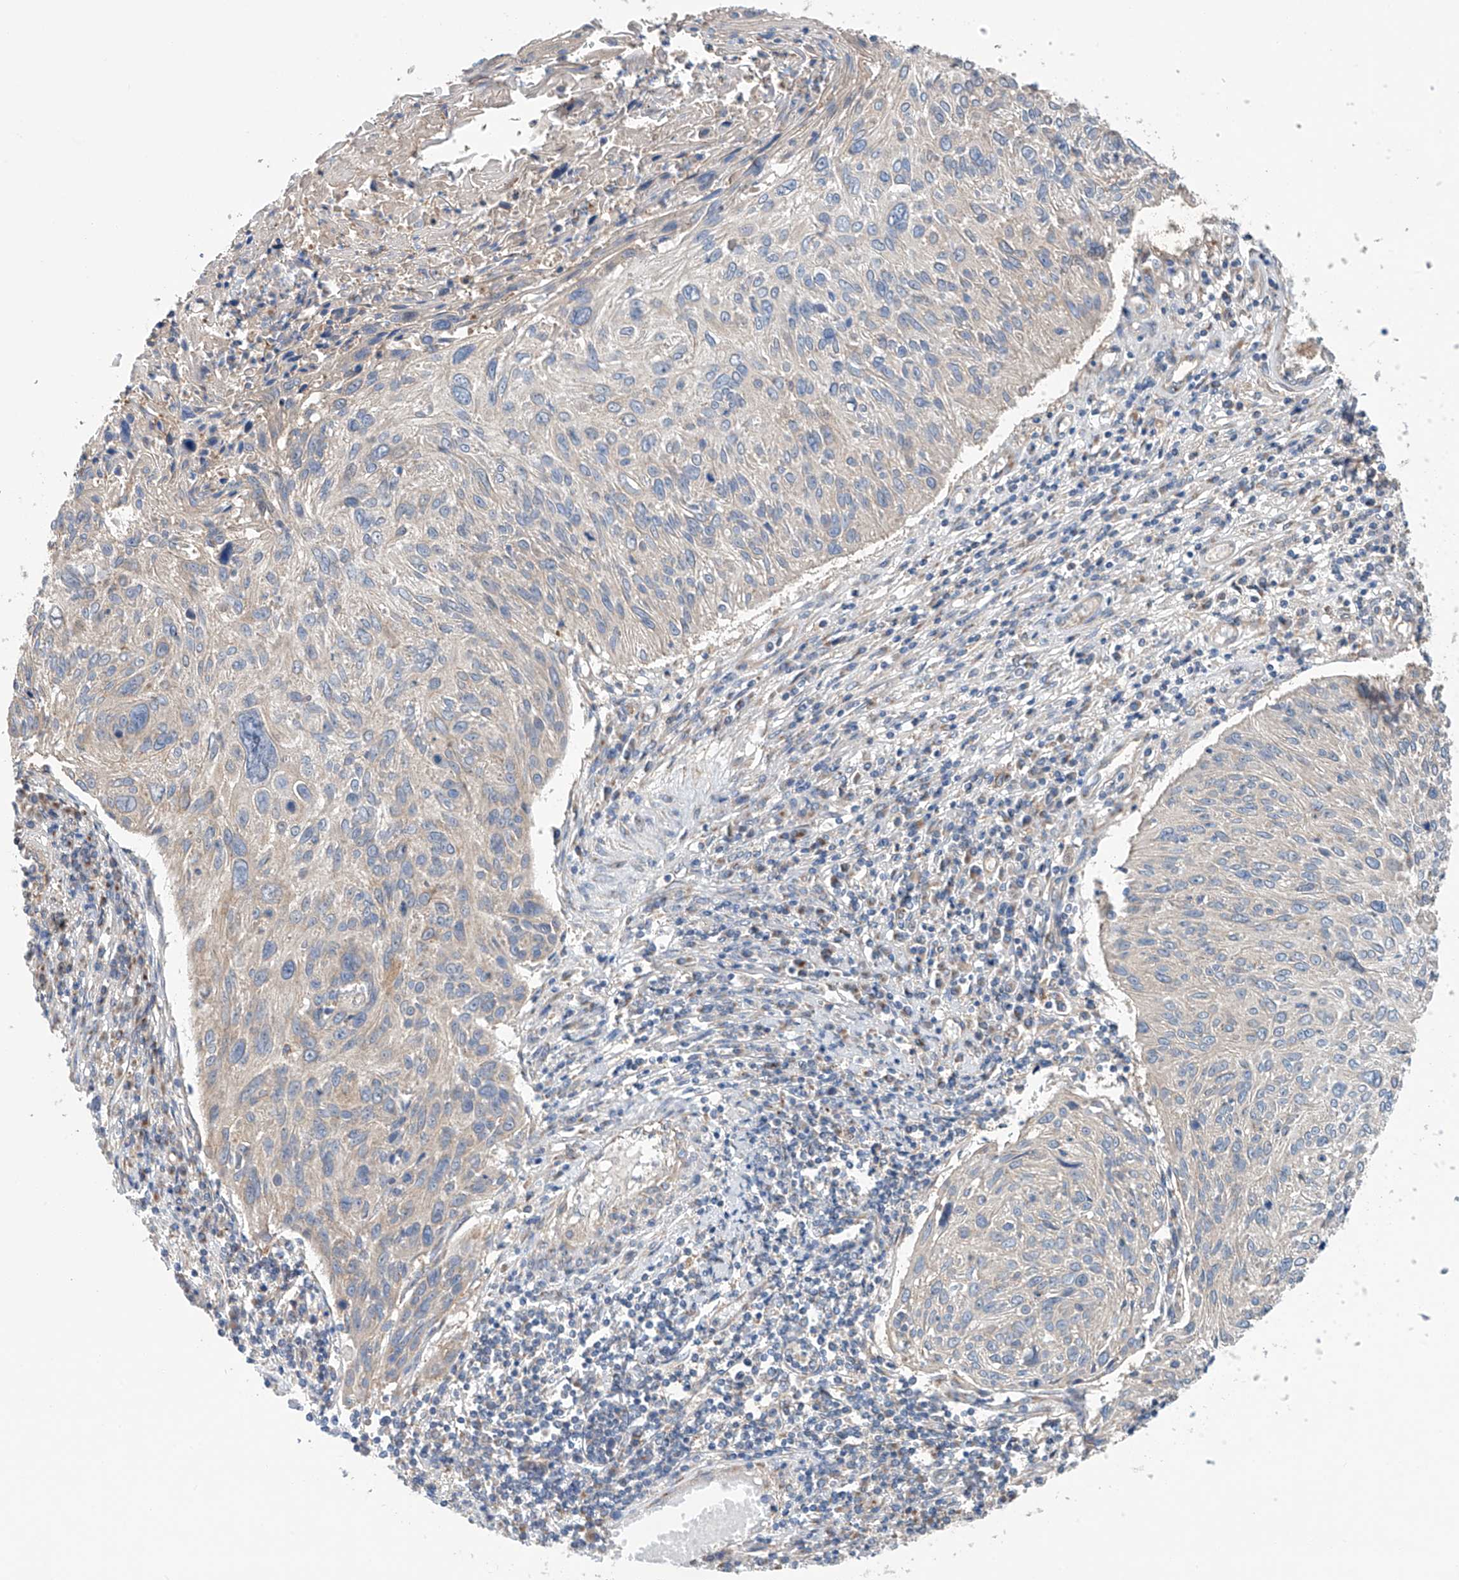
{"staining": {"intensity": "weak", "quantity": "<25%", "location": "cytoplasmic/membranous"}, "tissue": "cervical cancer", "cell_type": "Tumor cells", "image_type": "cancer", "snomed": [{"axis": "morphology", "description": "Squamous cell carcinoma, NOS"}, {"axis": "topography", "description": "Cervix"}], "caption": "Tumor cells are negative for protein expression in human cervical squamous cell carcinoma. (Brightfield microscopy of DAB IHC at high magnification).", "gene": "SLC22A7", "patient": {"sex": "female", "age": 51}}